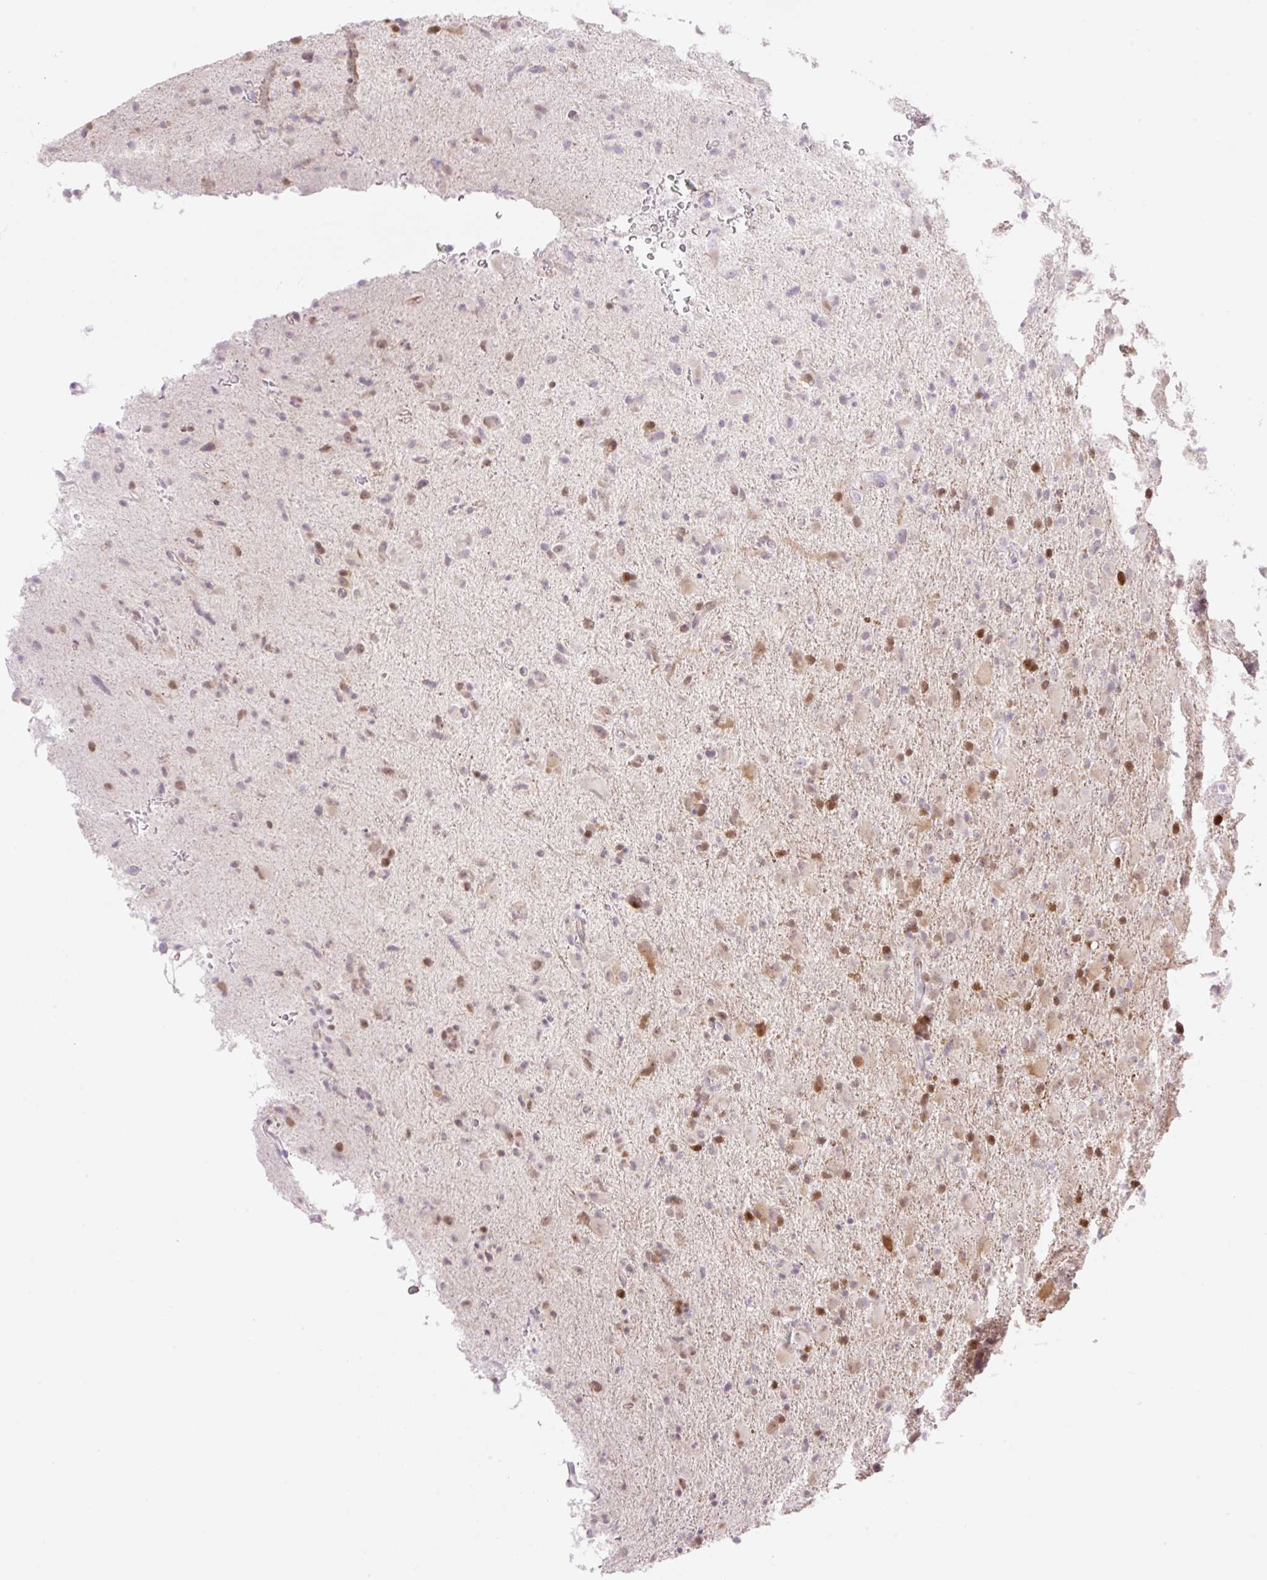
{"staining": {"intensity": "moderate", "quantity": "<25%", "location": "nuclear"}, "tissue": "glioma", "cell_type": "Tumor cells", "image_type": "cancer", "snomed": [{"axis": "morphology", "description": "Glioma, malignant, Low grade"}, {"axis": "topography", "description": "Brain"}], "caption": "Malignant low-grade glioma stained with a brown dye exhibits moderate nuclear positive expression in about <25% of tumor cells.", "gene": "ZFP41", "patient": {"sex": "male", "age": 65}}